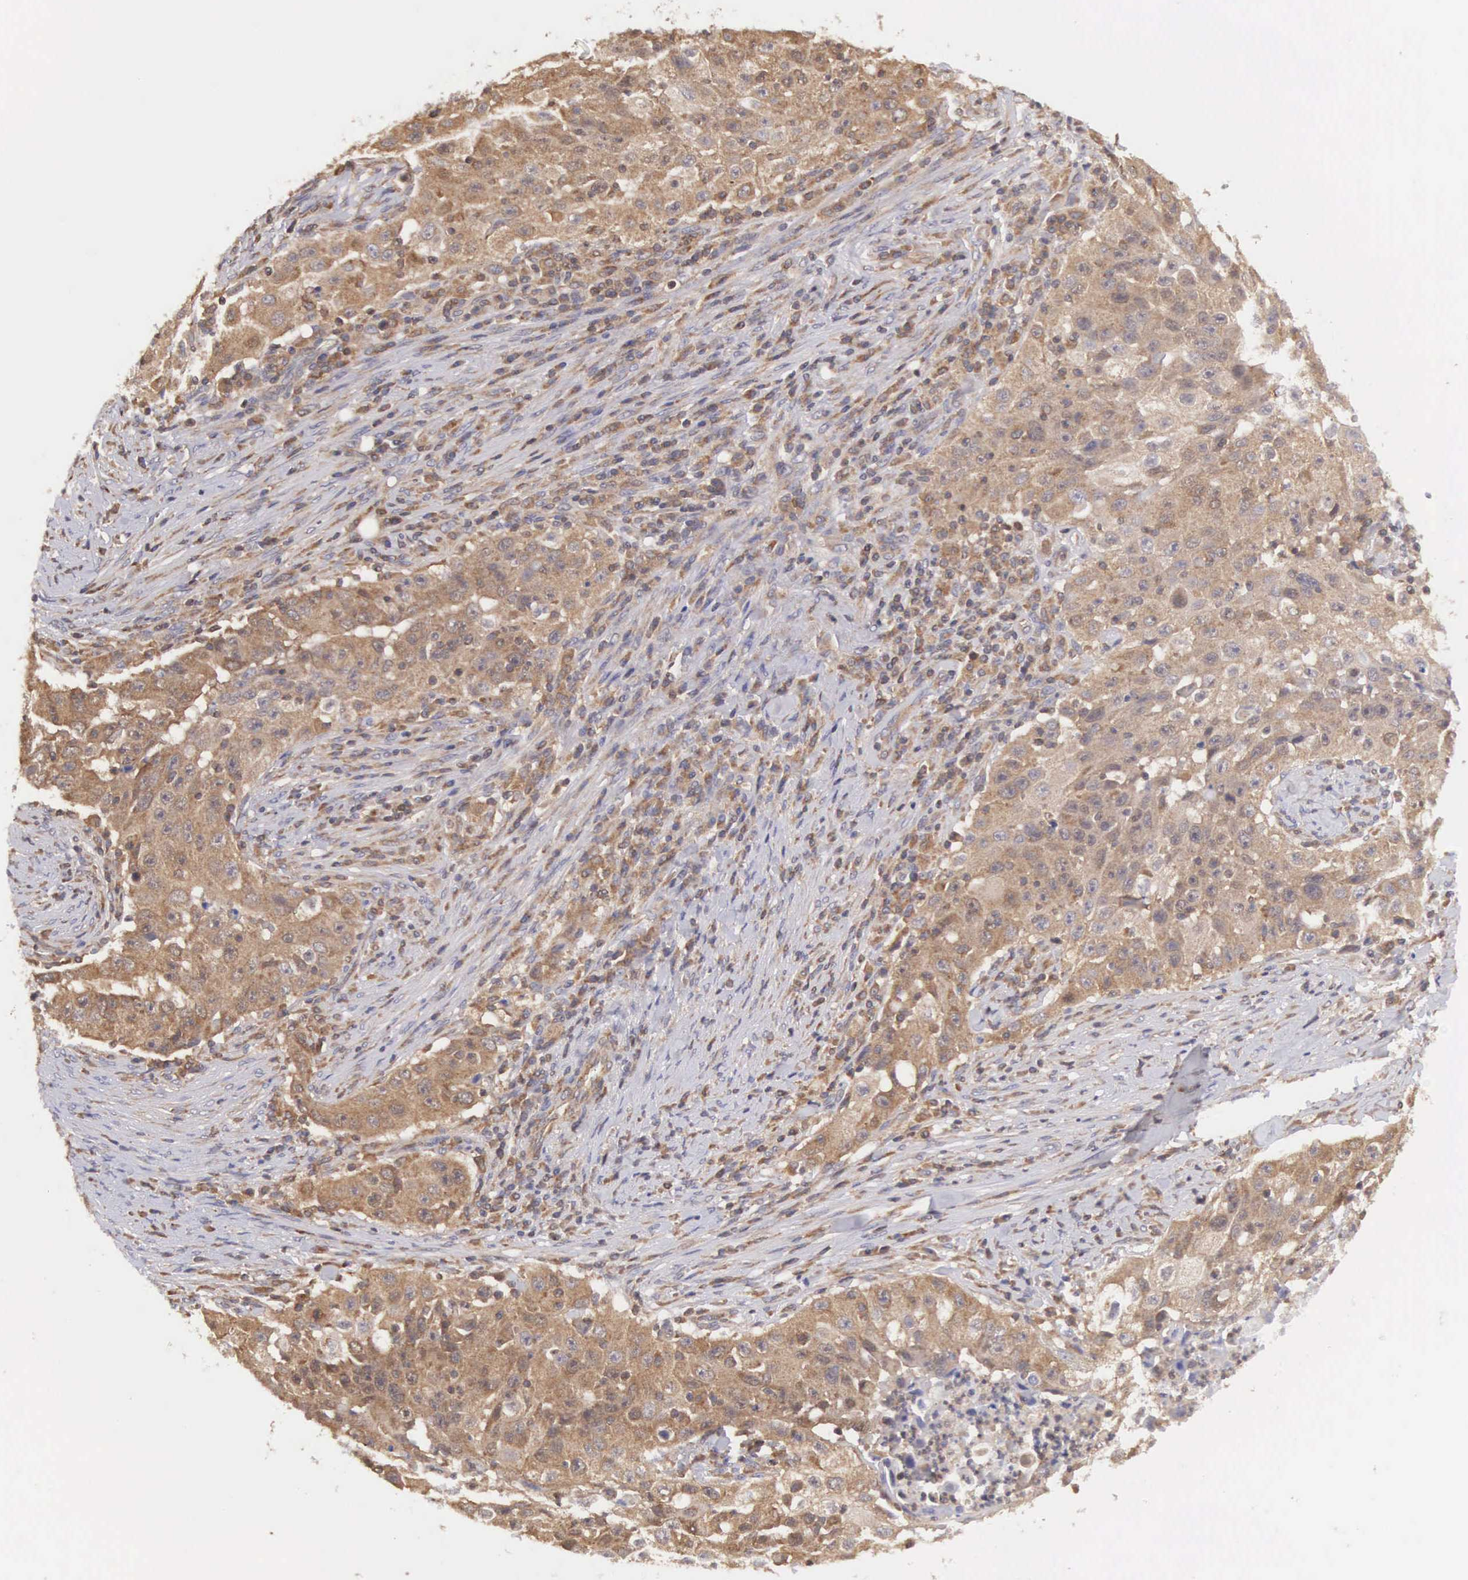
{"staining": {"intensity": "moderate", "quantity": ">75%", "location": "cytoplasmic/membranous"}, "tissue": "lung cancer", "cell_type": "Tumor cells", "image_type": "cancer", "snomed": [{"axis": "morphology", "description": "Squamous cell carcinoma, NOS"}, {"axis": "topography", "description": "Lung"}], "caption": "A brown stain highlights moderate cytoplasmic/membranous expression of a protein in human lung cancer tumor cells.", "gene": "DHRS1", "patient": {"sex": "male", "age": 64}}